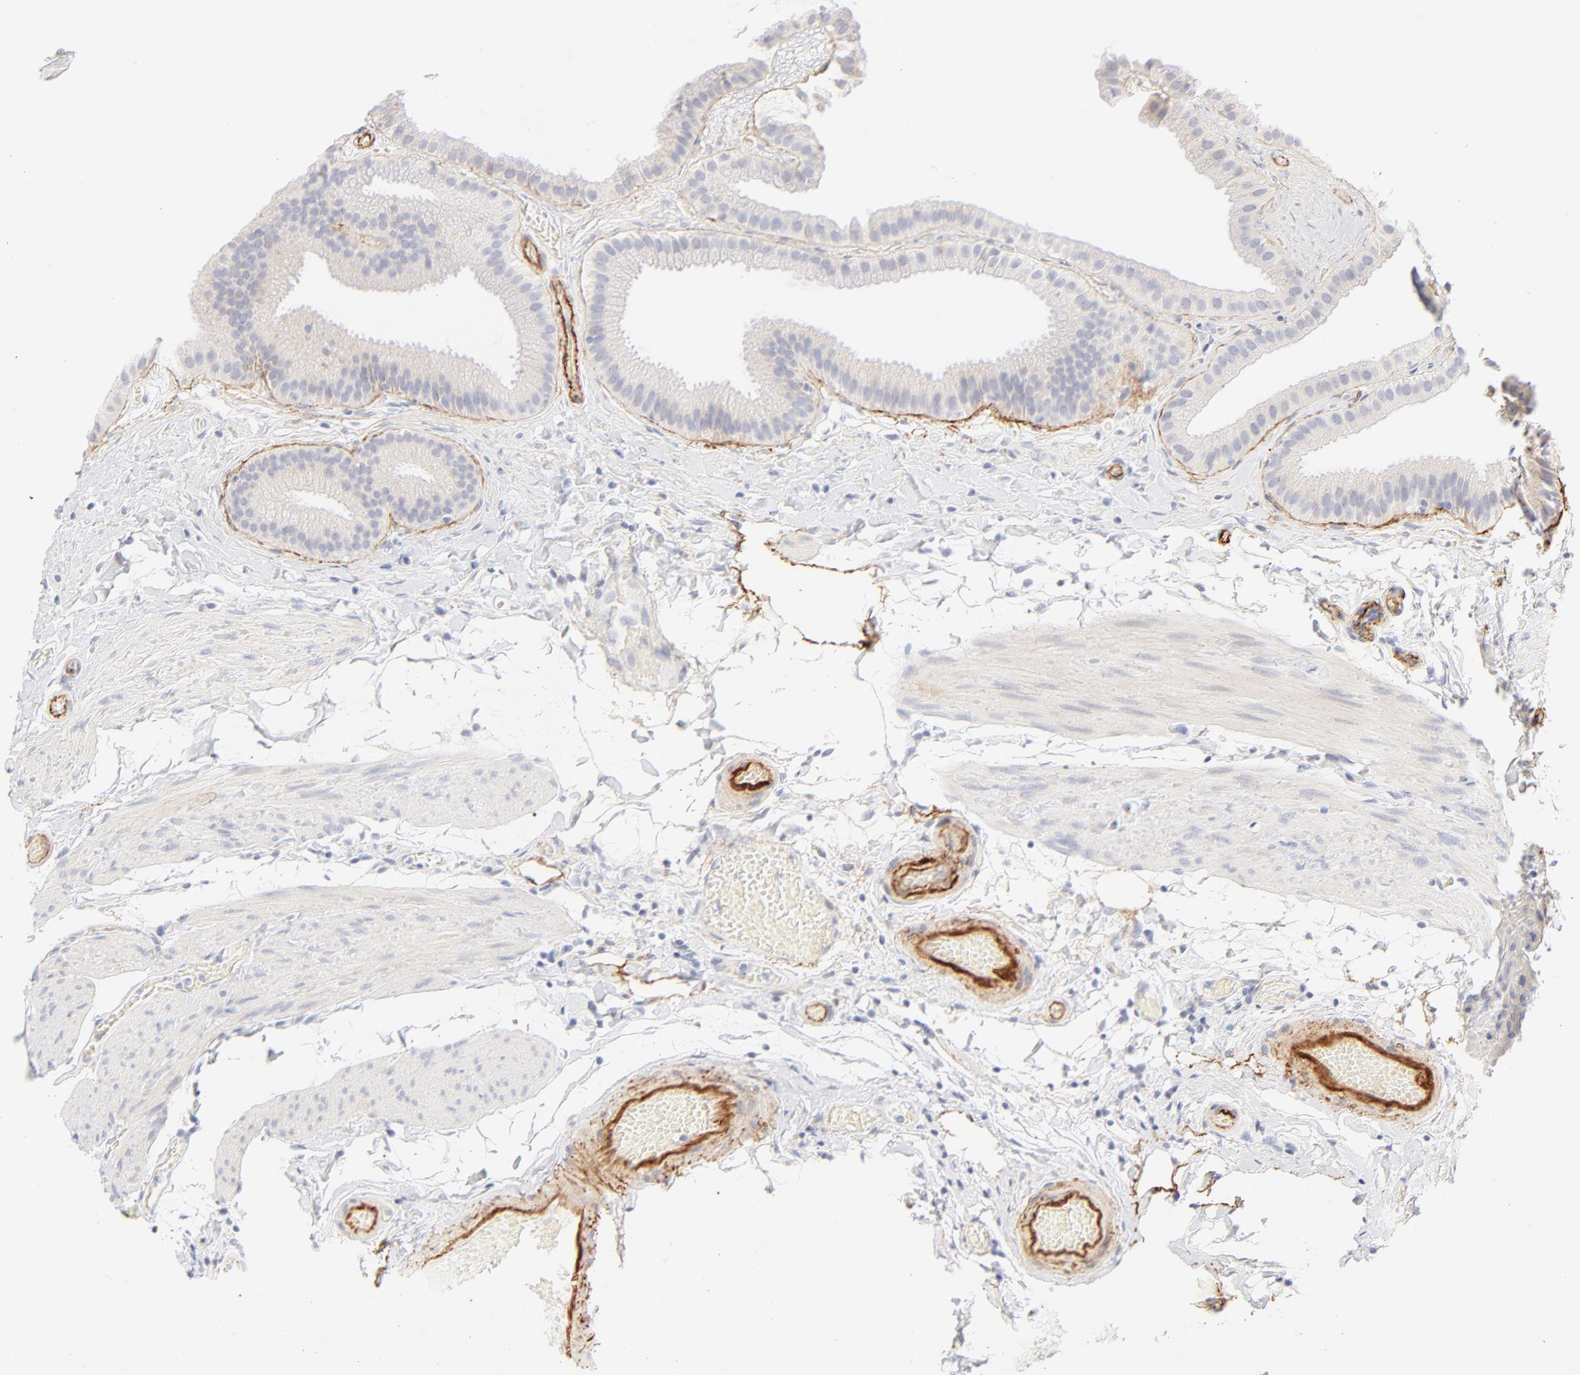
{"staining": {"intensity": "negative", "quantity": "none", "location": "none"}, "tissue": "gallbladder", "cell_type": "Glandular cells", "image_type": "normal", "snomed": [{"axis": "morphology", "description": "Normal tissue, NOS"}, {"axis": "topography", "description": "Gallbladder"}], "caption": "This is an IHC image of benign gallbladder. There is no staining in glandular cells.", "gene": "NPNT", "patient": {"sex": "female", "age": 63}}